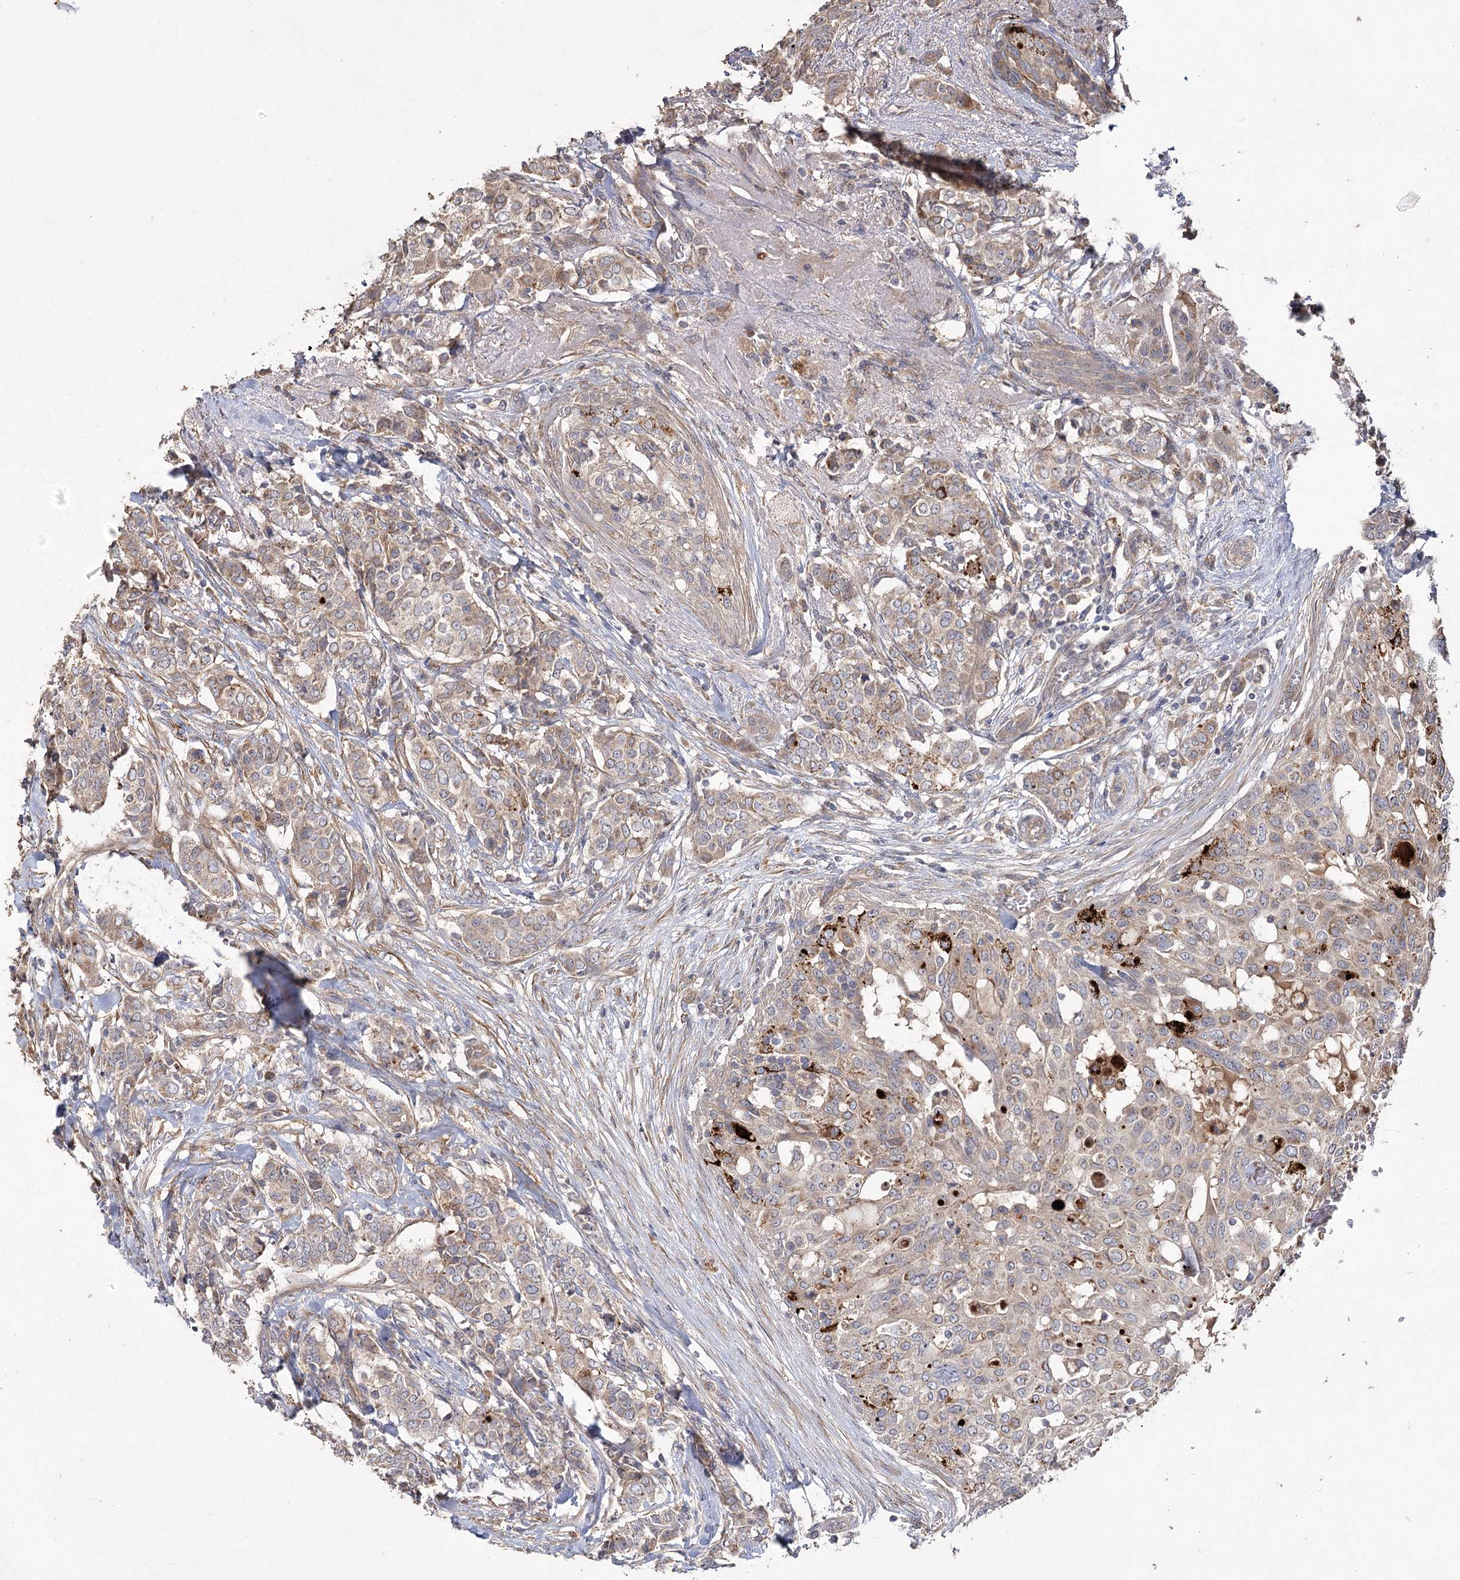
{"staining": {"intensity": "weak", "quantity": "<25%", "location": "cytoplasmic/membranous"}, "tissue": "breast cancer", "cell_type": "Tumor cells", "image_type": "cancer", "snomed": [{"axis": "morphology", "description": "Lobular carcinoma"}, {"axis": "topography", "description": "Breast"}], "caption": "This is an immunohistochemistry image of breast cancer. There is no staining in tumor cells.", "gene": "RIN2", "patient": {"sex": "female", "age": 51}}